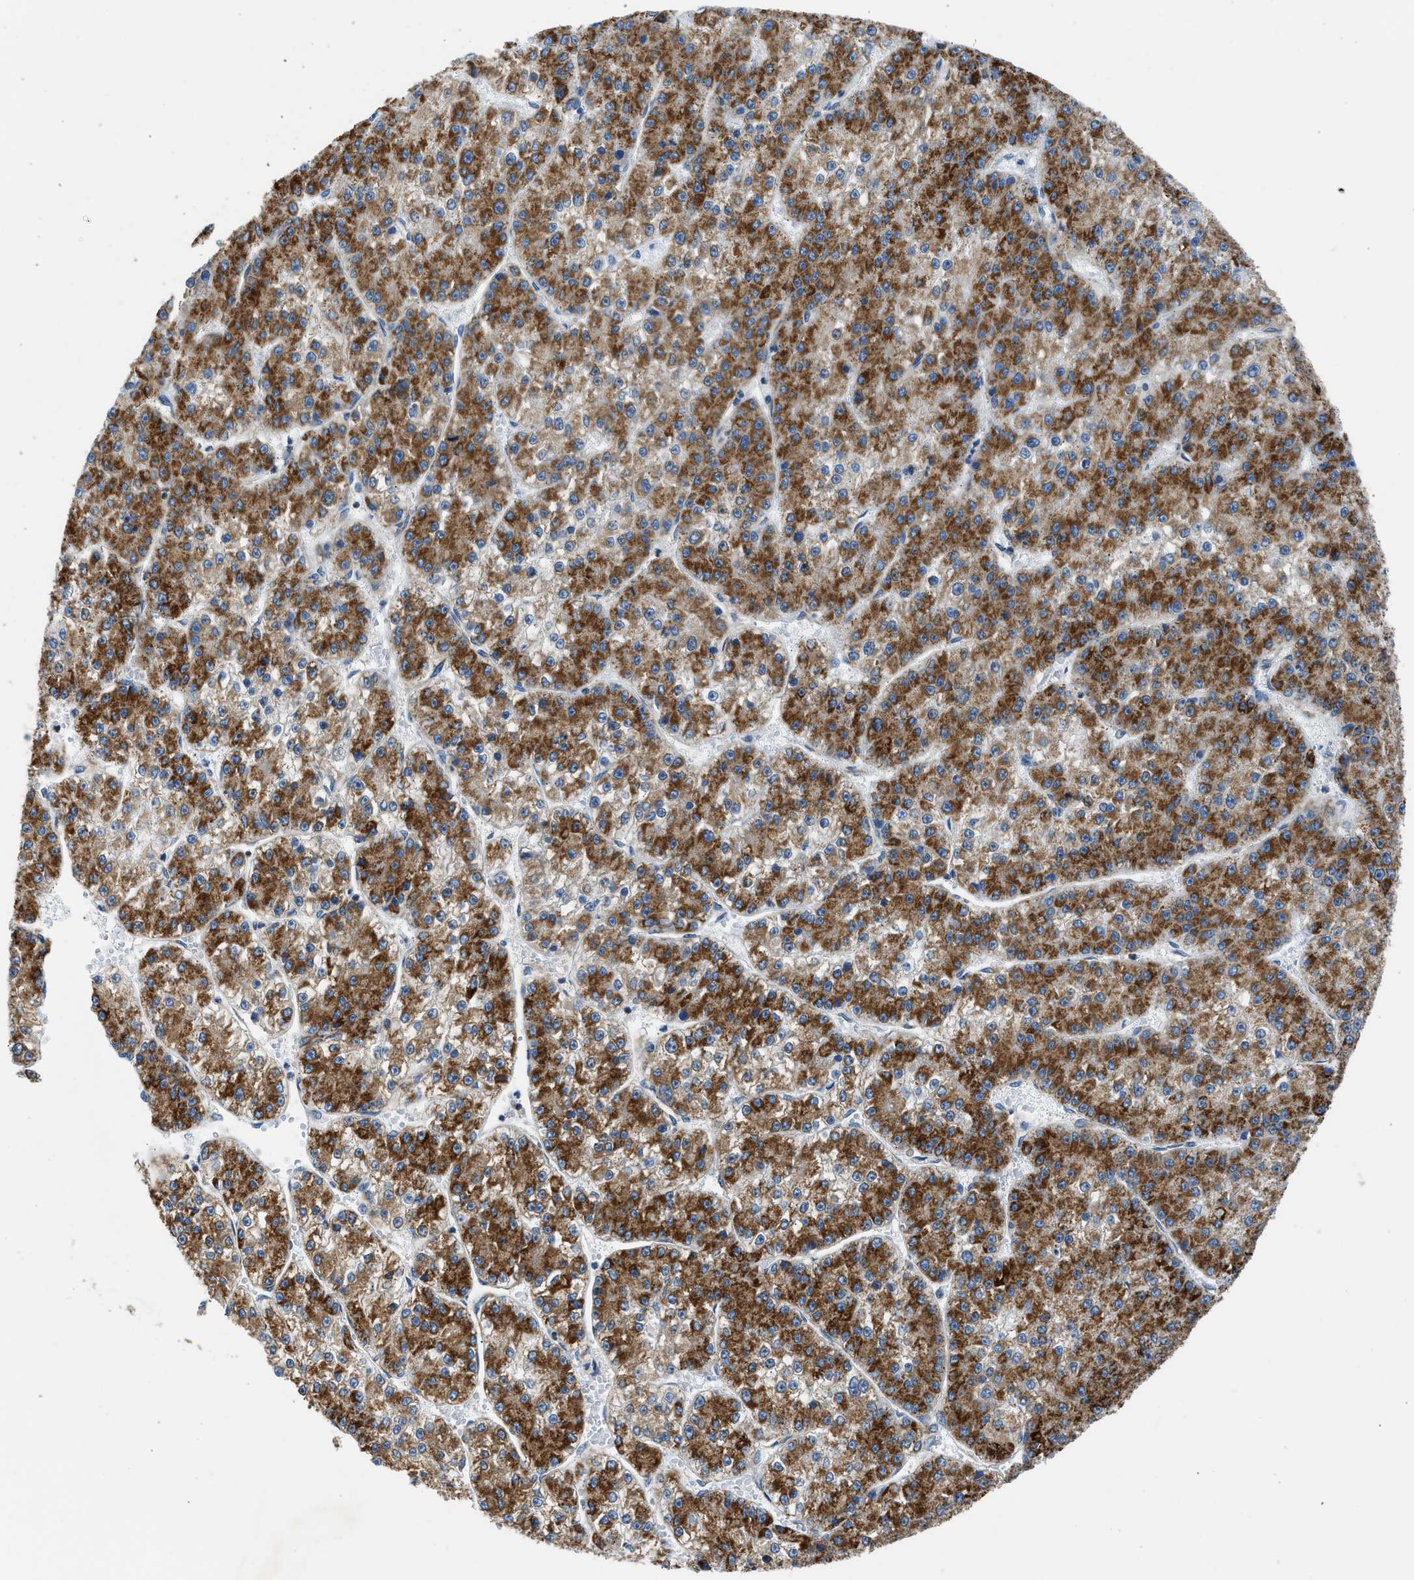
{"staining": {"intensity": "strong", "quantity": ">75%", "location": "cytoplasmic/membranous"}, "tissue": "liver cancer", "cell_type": "Tumor cells", "image_type": "cancer", "snomed": [{"axis": "morphology", "description": "Carcinoma, Hepatocellular, NOS"}, {"axis": "topography", "description": "Liver"}], "caption": "Immunohistochemical staining of human liver cancer exhibits high levels of strong cytoplasmic/membranous expression in approximately >75% of tumor cells.", "gene": "CAMKK2", "patient": {"sex": "female", "age": 73}}